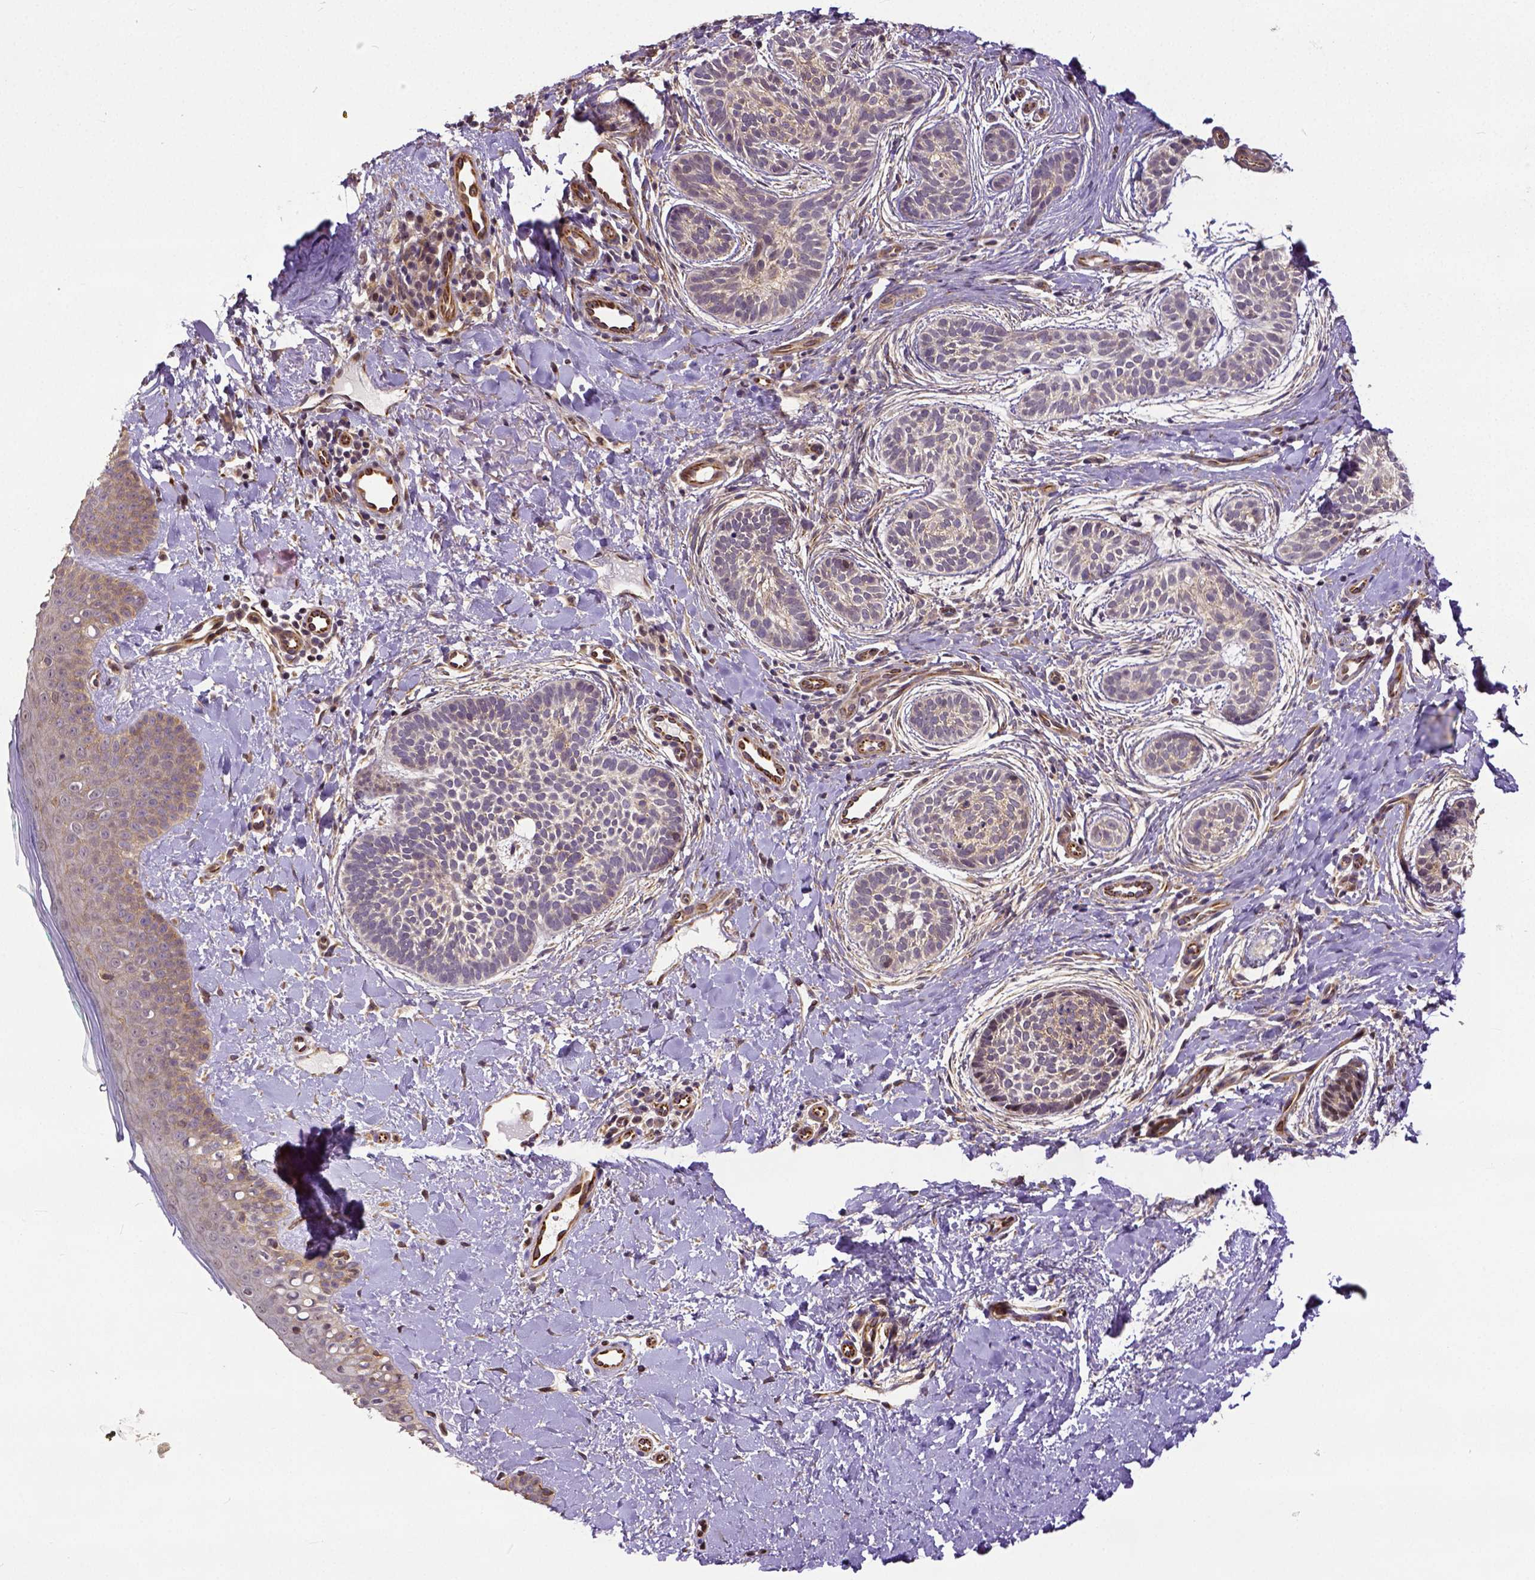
{"staining": {"intensity": "weak", "quantity": "25%-75%", "location": "cytoplasmic/membranous"}, "tissue": "skin cancer", "cell_type": "Tumor cells", "image_type": "cancer", "snomed": [{"axis": "morphology", "description": "Basal cell carcinoma"}, {"axis": "topography", "description": "Skin"}], "caption": "Immunohistochemical staining of basal cell carcinoma (skin) shows weak cytoplasmic/membranous protein positivity in approximately 25%-75% of tumor cells. (DAB (3,3'-diaminobenzidine) IHC, brown staining for protein, blue staining for nuclei).", "gene": "DICER1", "patient": {"sex": "male", "age": 63}}